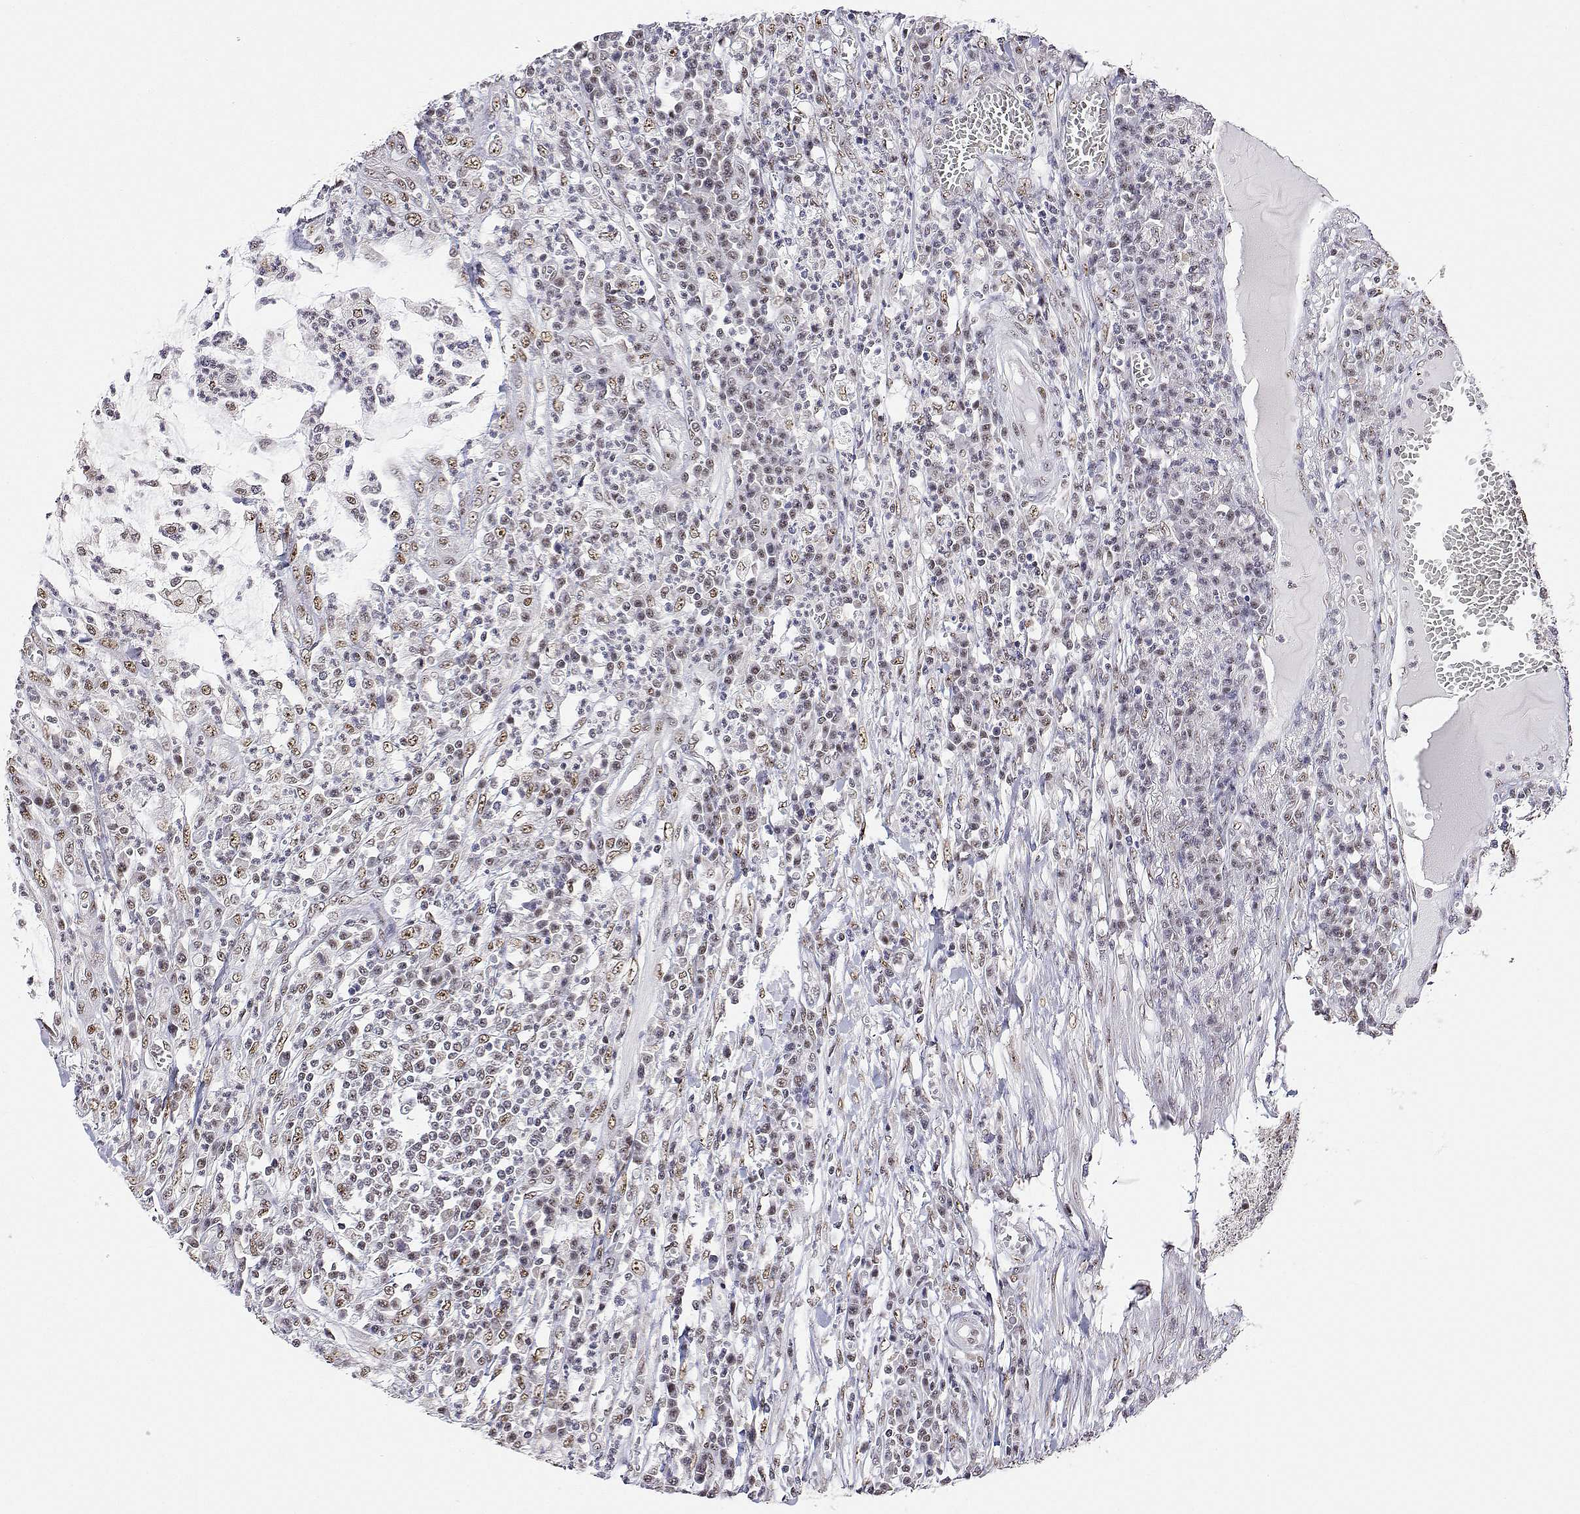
{"staining": {"intensity": "moderate", "quantity": ">75%", "location": "nuclear"}, "tissue": "colorectal cancer", "cell_type": "Tumor cells", "image_type": "cancer", "snomed": [{"axis": "morphology", "description": "Adenocarcinoma, NOS"}, {"axis": "topography", "description": "Colon"}], "caption": "A brown stain highlights moderate nuclear staining of a protein in colorectal cancer tumor cells. (IHC, brightfield microscopy, high magnification).", "gene": "ADAR", "patient": {"sex": "female", "age": 84}}